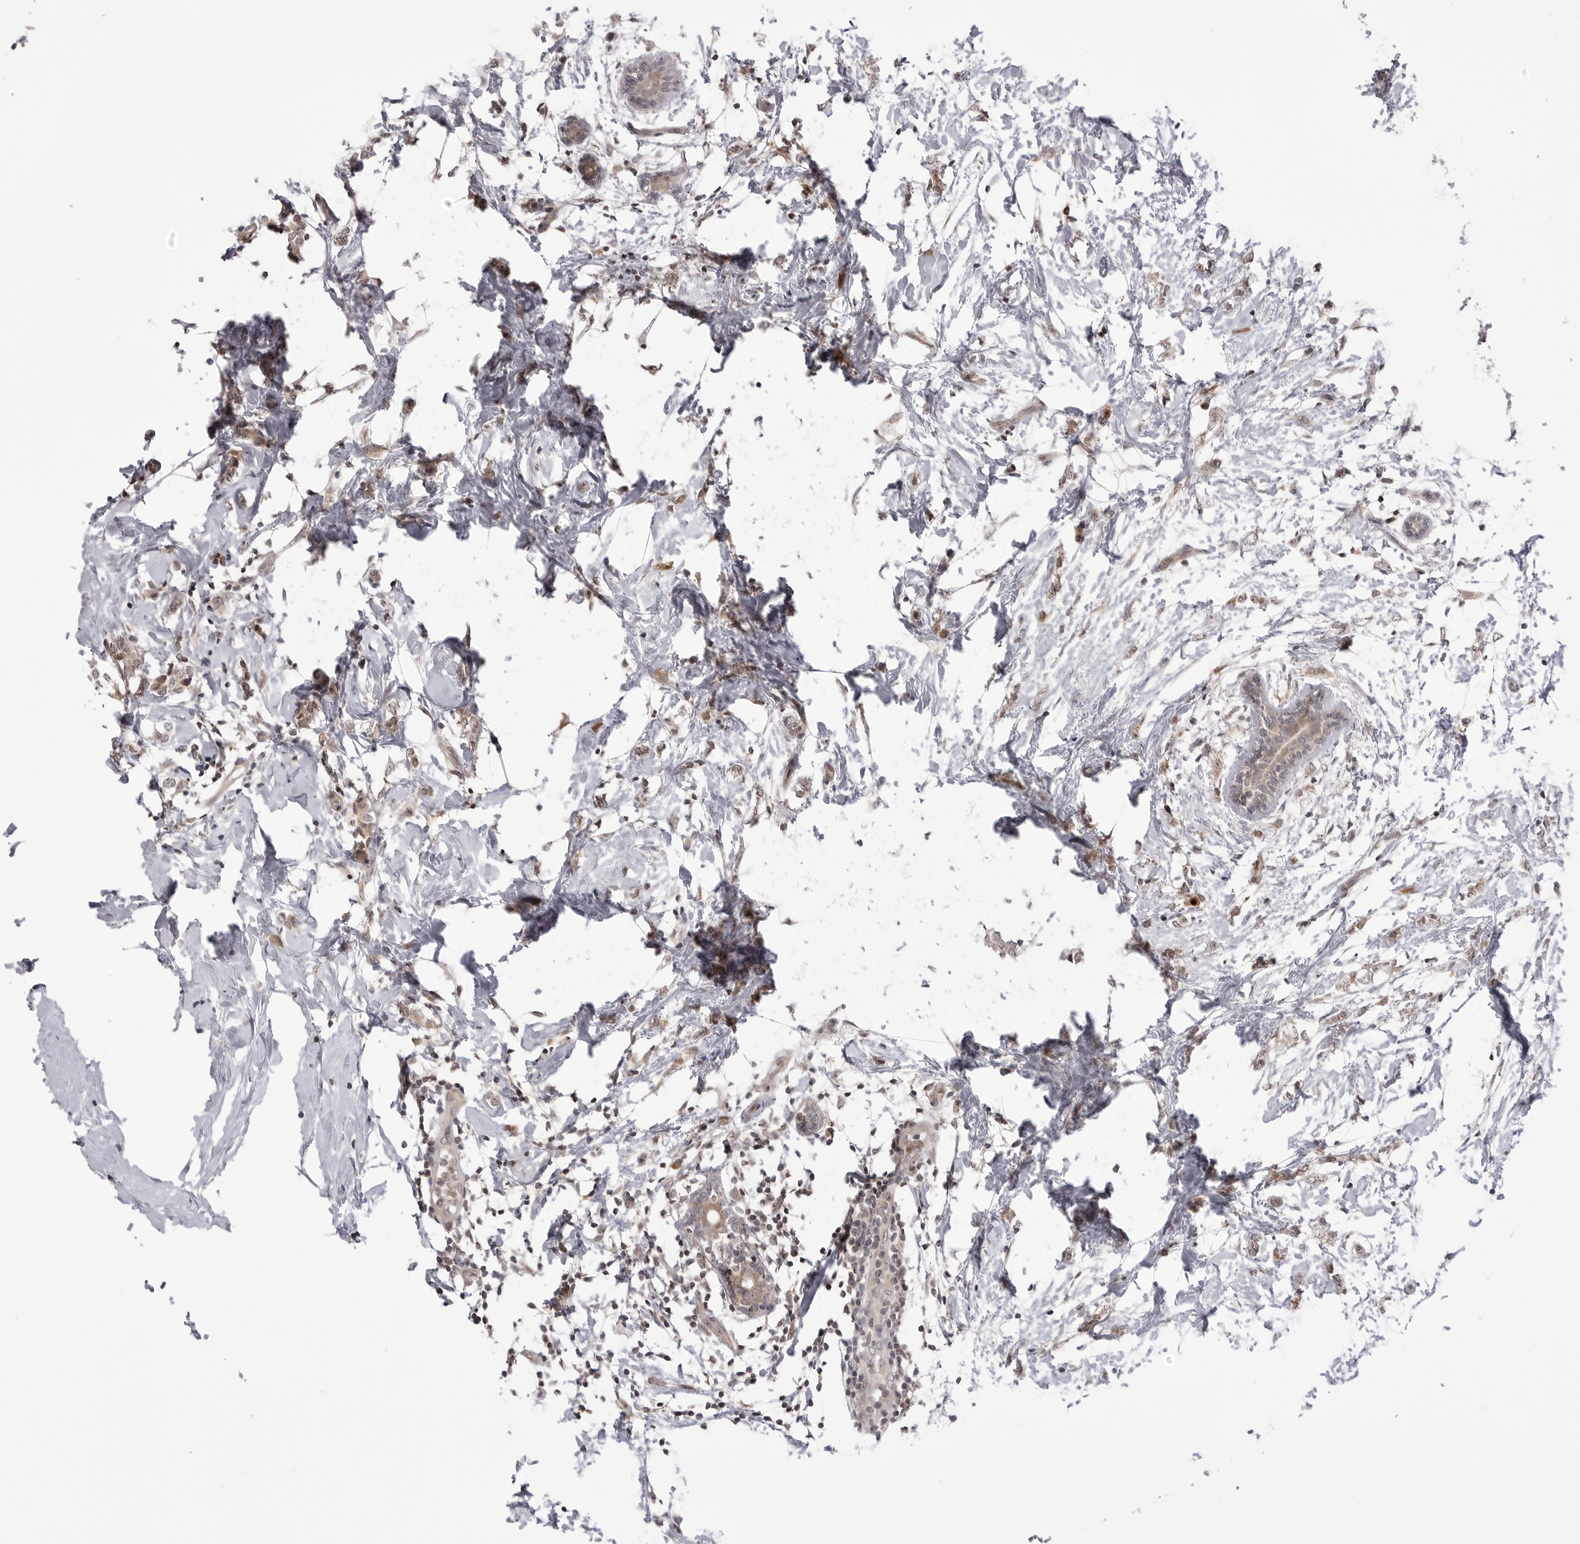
{"staining": {"intensity": "weak", "quantity": ">75%", "location": "cytoplasmic/membranous"}, "tissue": "breast cancer", "cell_type": "Tumor cells", "image_type": "cancer", "snomed": [{"axis": "morphology", "description": "Normal tissue, NOS"}, {"axis": "morphology", "description": "Lobular carcinoma"}, {"axis": "topography", "description": "Breast"}], "caption": "Weak cytoplasmic/membranous protein expression is appreciated in about >75% of tumor cells in breast cancer. The staining was performed using DAB to visualize the protein expression in brown, while the nuclei were stained in blue with hematoxylin (Magnification: 20x).", "gene": "PTK2B", "patient": {"sex": "female", "age": 47}}